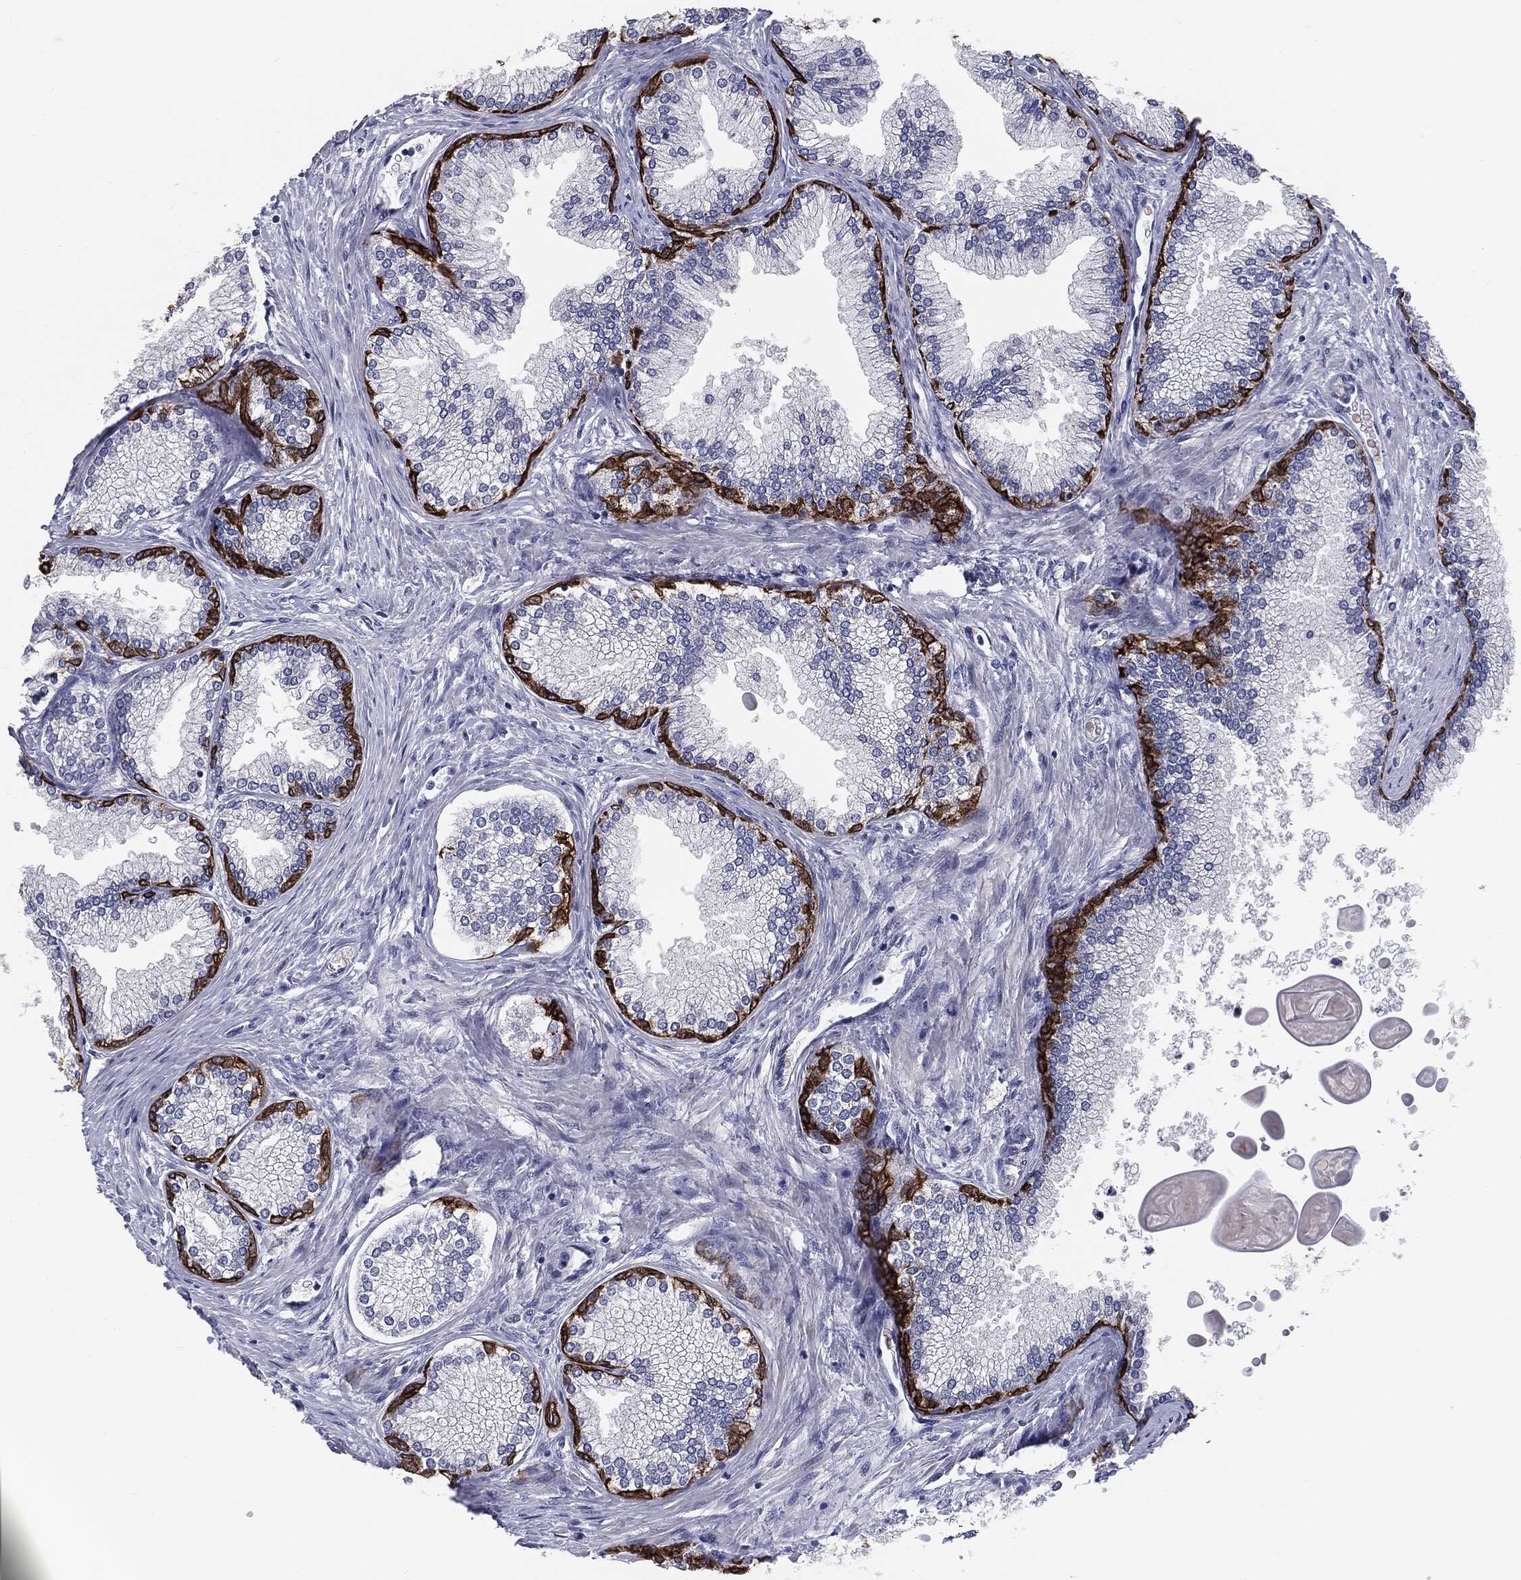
{"staining": {"intensity": "strong", "quantity": "25%-75%", "location": "cytoplasmic/membranous"}, "tissue": "prostate", "cell_type": "Glandular cells", "image_type": "normal", "snomed": [{"axis": "morphology", "description": "Normal tissue, NOS"}, {"axis": "topography", "description": "Prostate"}], "caption": "The immunohistochemical stain highlights strong cytoplasmic/membranous expression in glandular cells of unremarkable prostate.", "gene": "KRT5", "patient": {"sex": "male", "age": 72}}